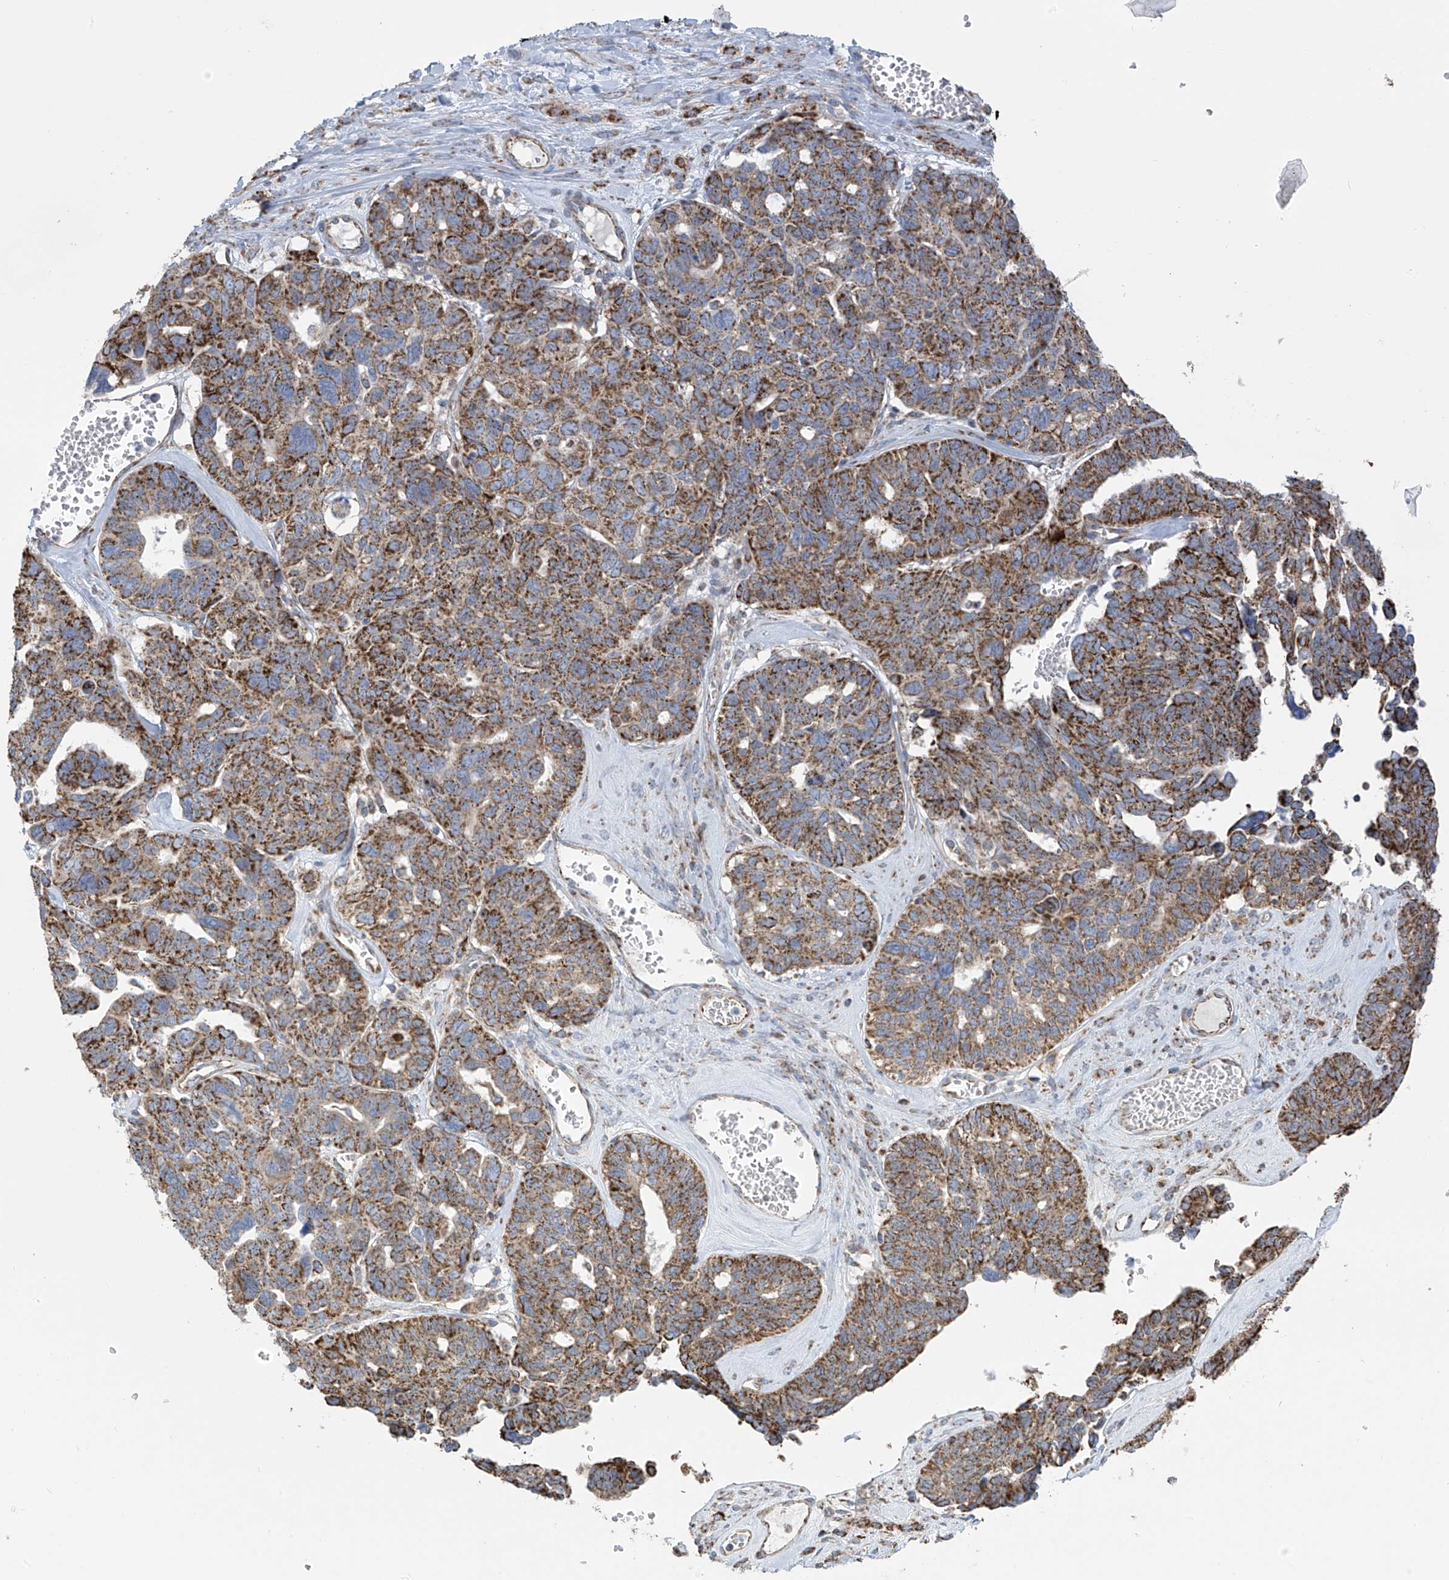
{"staining": {"intensity": "strong", "quantity": ">75%", "location": "cytoplasmic/membranous"}, "tissue": "ovarian cancer", "cell_type": "Tumor cells", "image_type": "cancer", "snomed": [{"axis": "morphology", "description": "Cystadenocarcinoma, serous, NOS"}, {"axis": "topography", "description": "Ovary"}], "caption": "Immunohistochemical staining of human ovarian cancer (serous cystadenocarcinoma) exhibits high levels of strong cytoplasmic/membranous protein positivity in about >75% of tumor cells.", "gene": "PNPT1", "patient": {"sex": "female", "age": 79}}